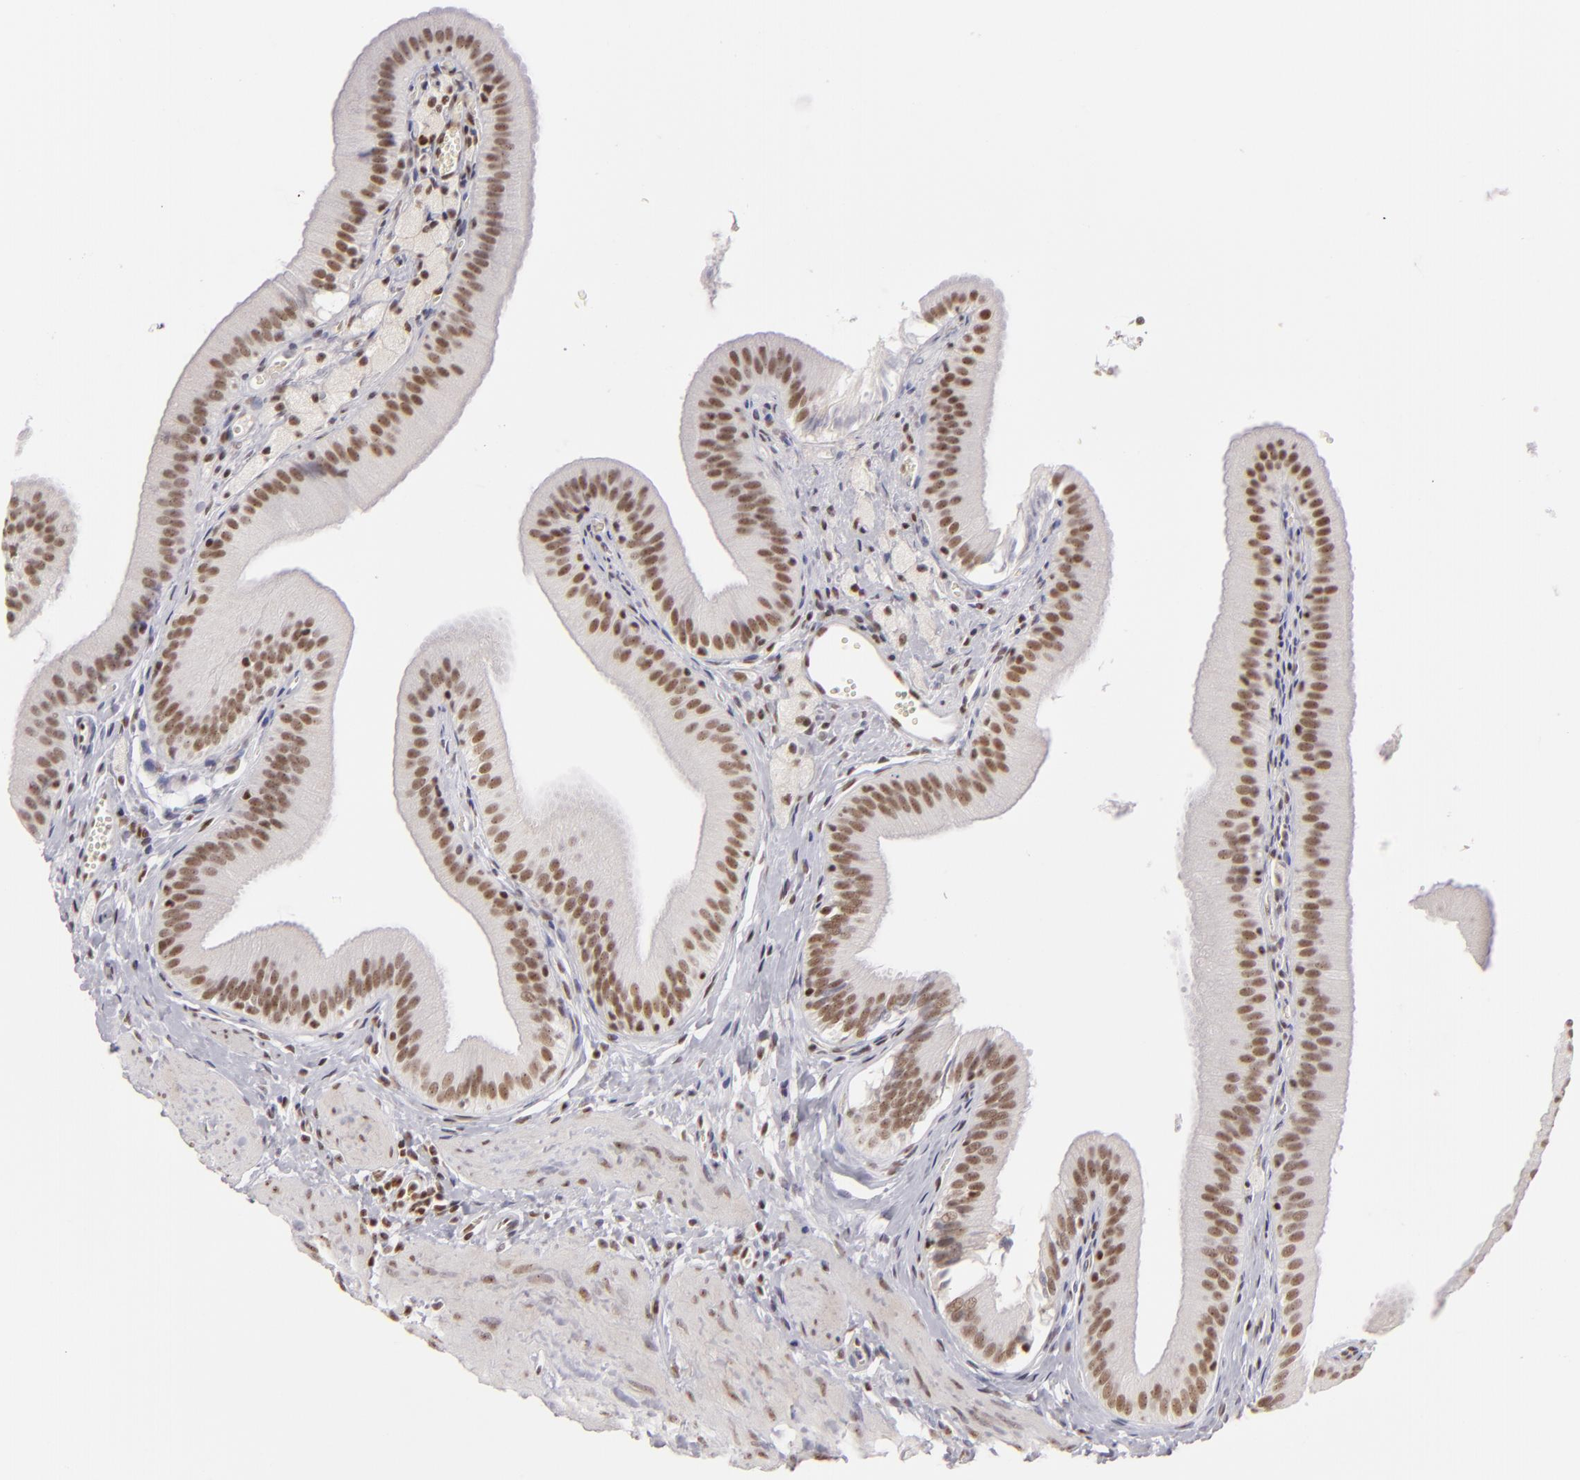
{"staining": {"intensity": "moderate", "quantity": ">75%", "location": "nuclear"}, "tissue": "gallbladder", "cell_type": "Glandular cells", "image_type": "normal", "snomed": [{"axis": "morphology", "description": "Normal tissue, NOS"}, {"axis": "topography", "description": "Gallbladder"}], "caption": "IHC of normal human gallbladder displays medium levels of moderate nuclear expression in about >75% of glandular cells.", "gene": "DAXX", "patient": {"sex": "female", "age": 24}}